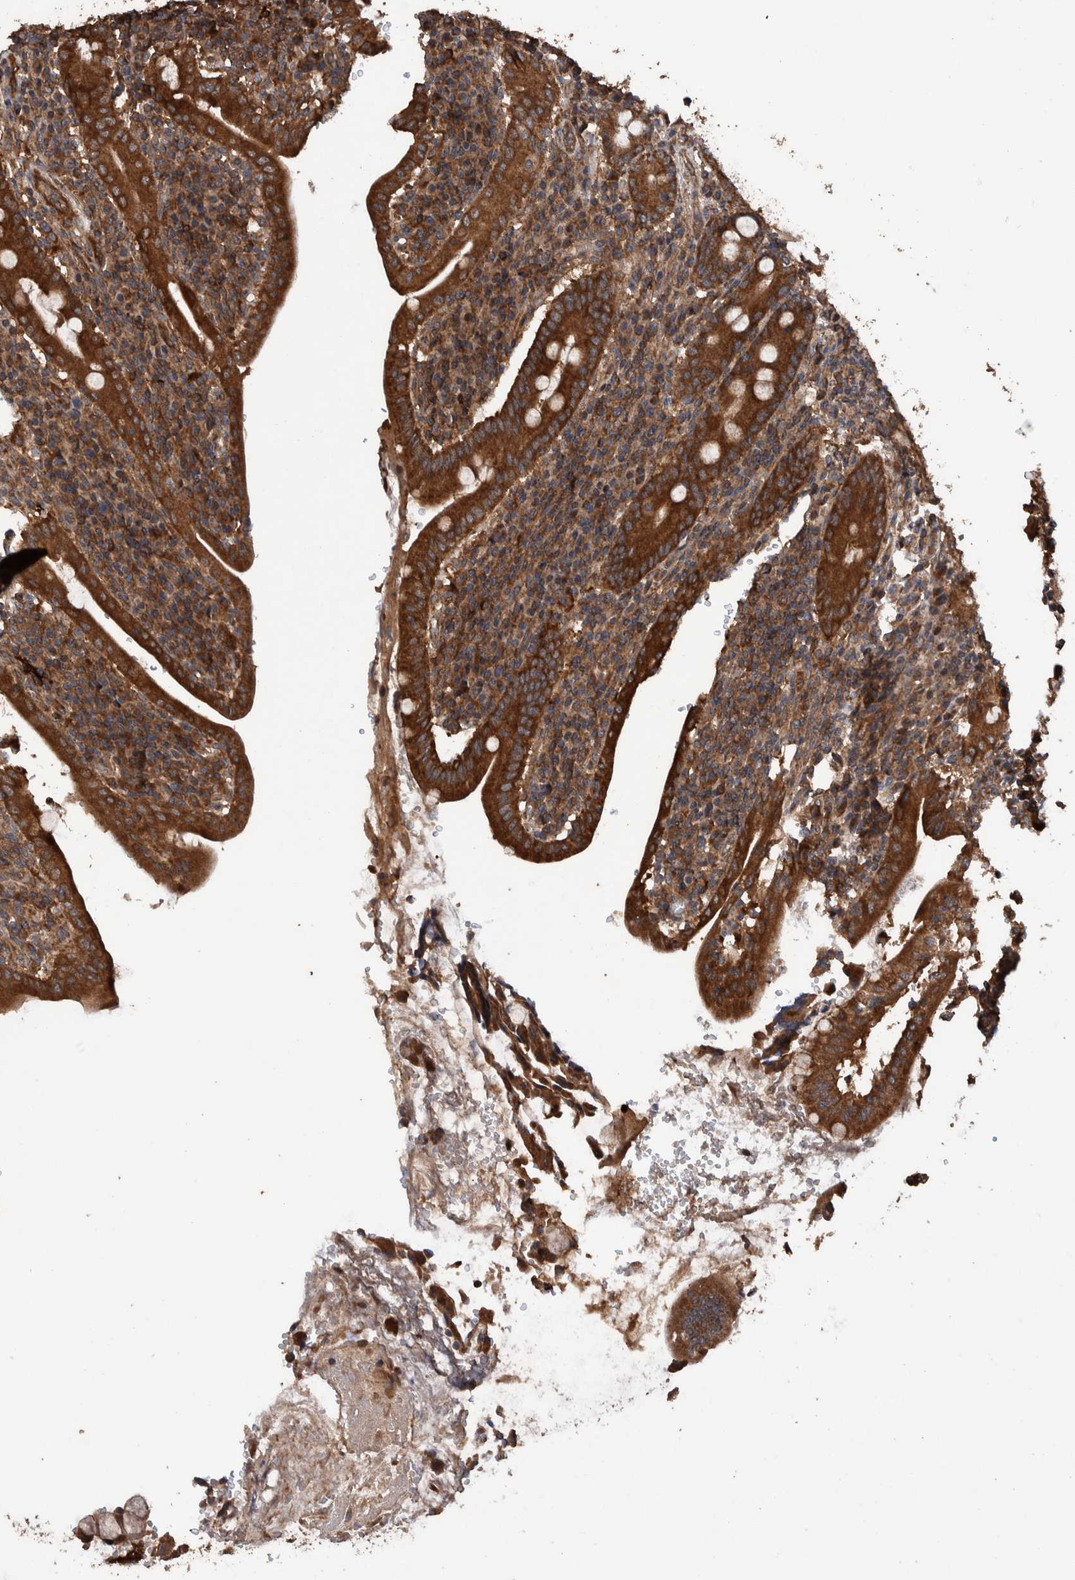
{"staining": {"intensity": "strong", "quantity": ">75%", "location": "cytoplasmic/membranous"}, "tissue": "duodenum", "cell_type": "Glandular cells", "image_type": "normal", "snomed": [{"axis": "morphology", "description": "Normal tissue, NOS"}, {"axis": "morphology", "description": "Adenocarcinoma, NOS"}, {"axis": "topography", "description": "Pancreas"}, {"axis": "topography", "description": "Duodenum"}], "caption": "Brown immunohistochemical staining in normal human duodenum shows strong cytoplasmic/membranous expression in approximately >75% of glandular cells.", "gene": "ENSG00000251537", "patient": {"sex": "male", "age": 50}}